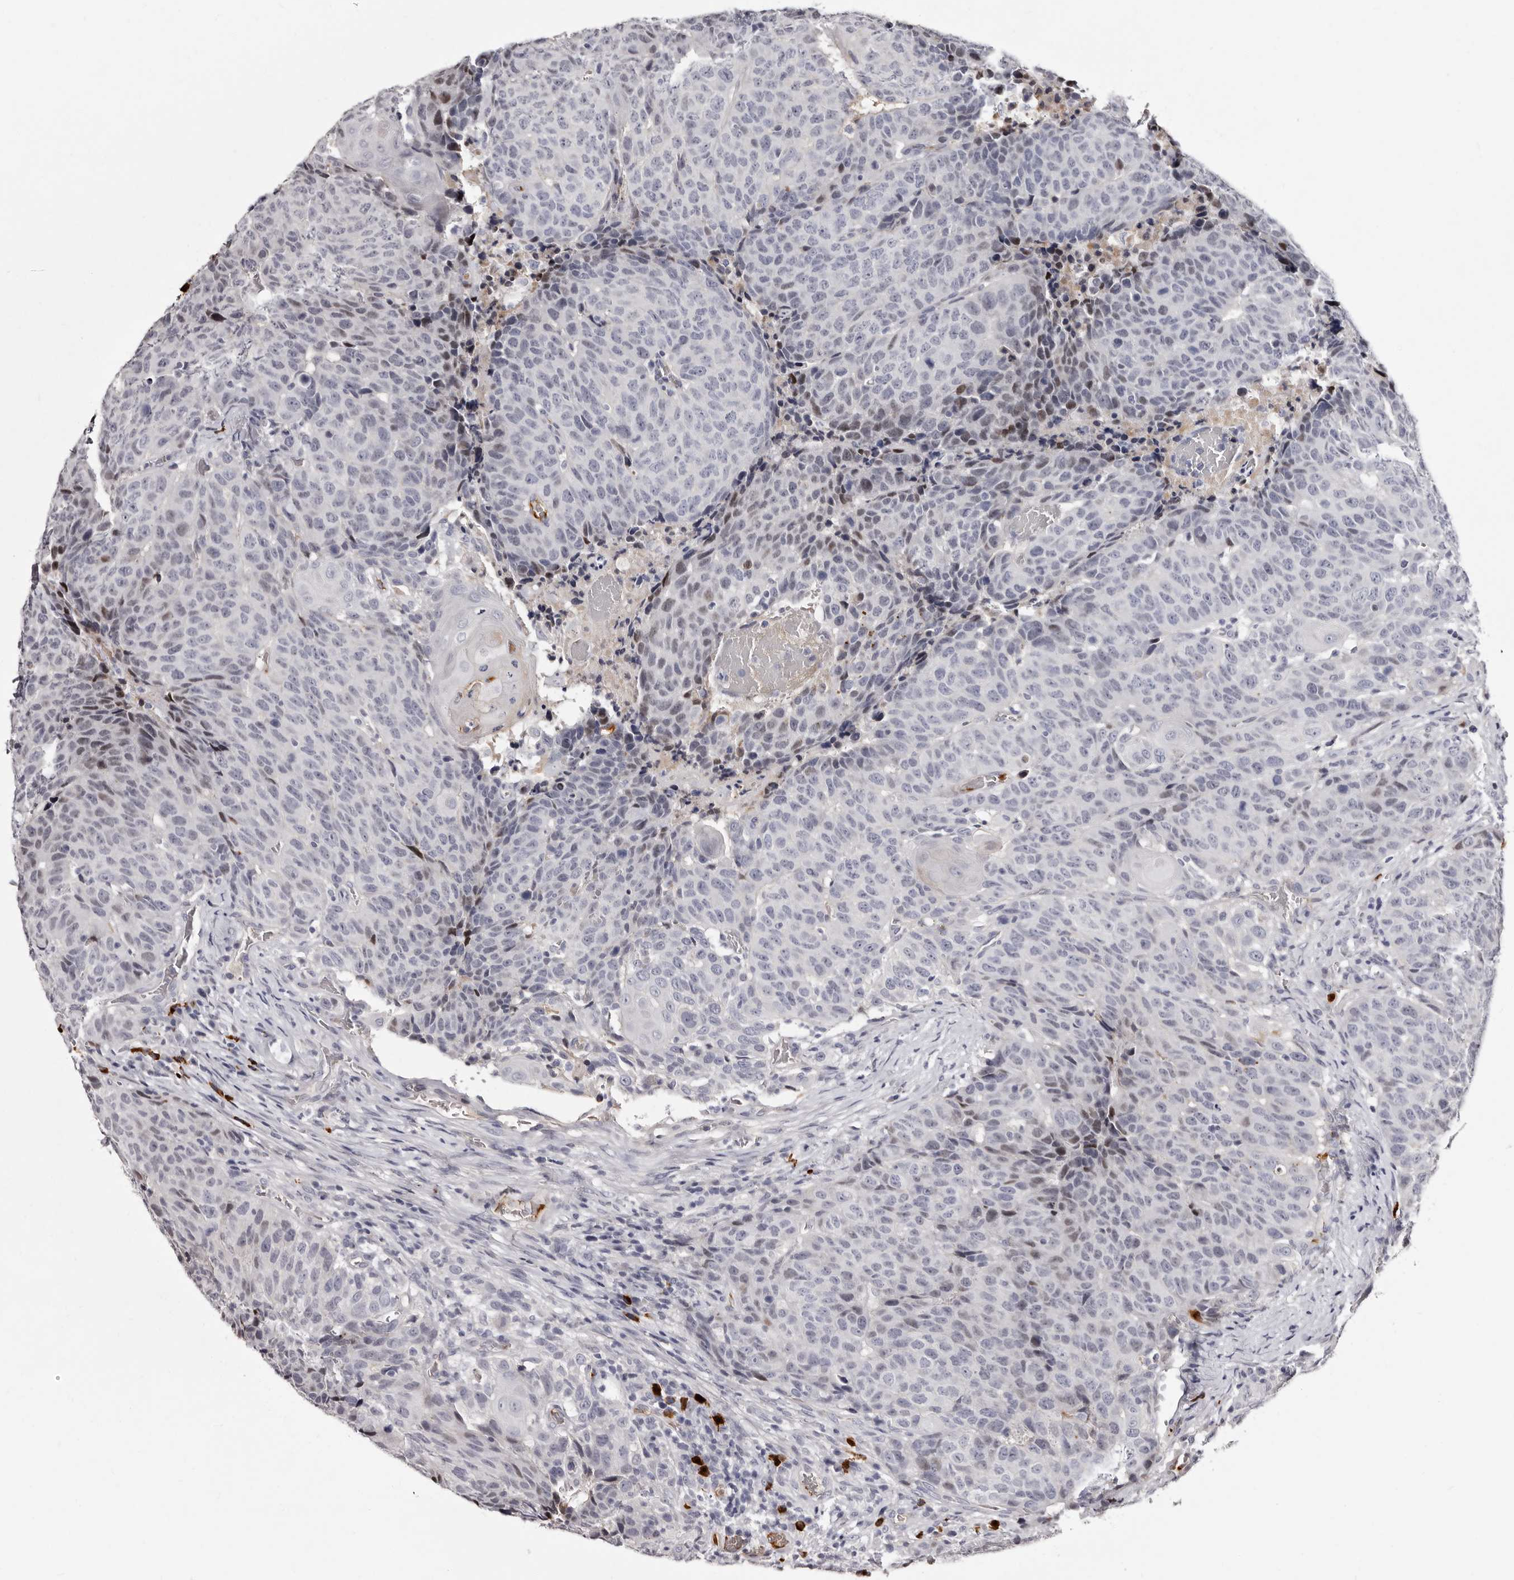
{"staining": {"intensity": "negative", "quantity": "none", "location": "none"}, "tissue": "head and neck cancer", "cell_type": "Tumor cells", "image_type": "cancer", "snomed": [{"axis": "morphology", "description": "Squamous cell carcinoma, NOS"}, {"axis": "topography", "description": "Head-Neck"}], "caption": "Immunohistochemistry (IHC) photomicrograph of neoplastic tissue: squamous cell carcinoma (head and neck) stained with DAB displays no significant protein expression in tumor cells. The staining is performed using DAB (3,3'-diaminobenzidine) brown chromogen with nuclei counter-stained in using hematoxylin.", "gene": "TBC1D22B", "patient": {"sex": "male", "age": 66}}